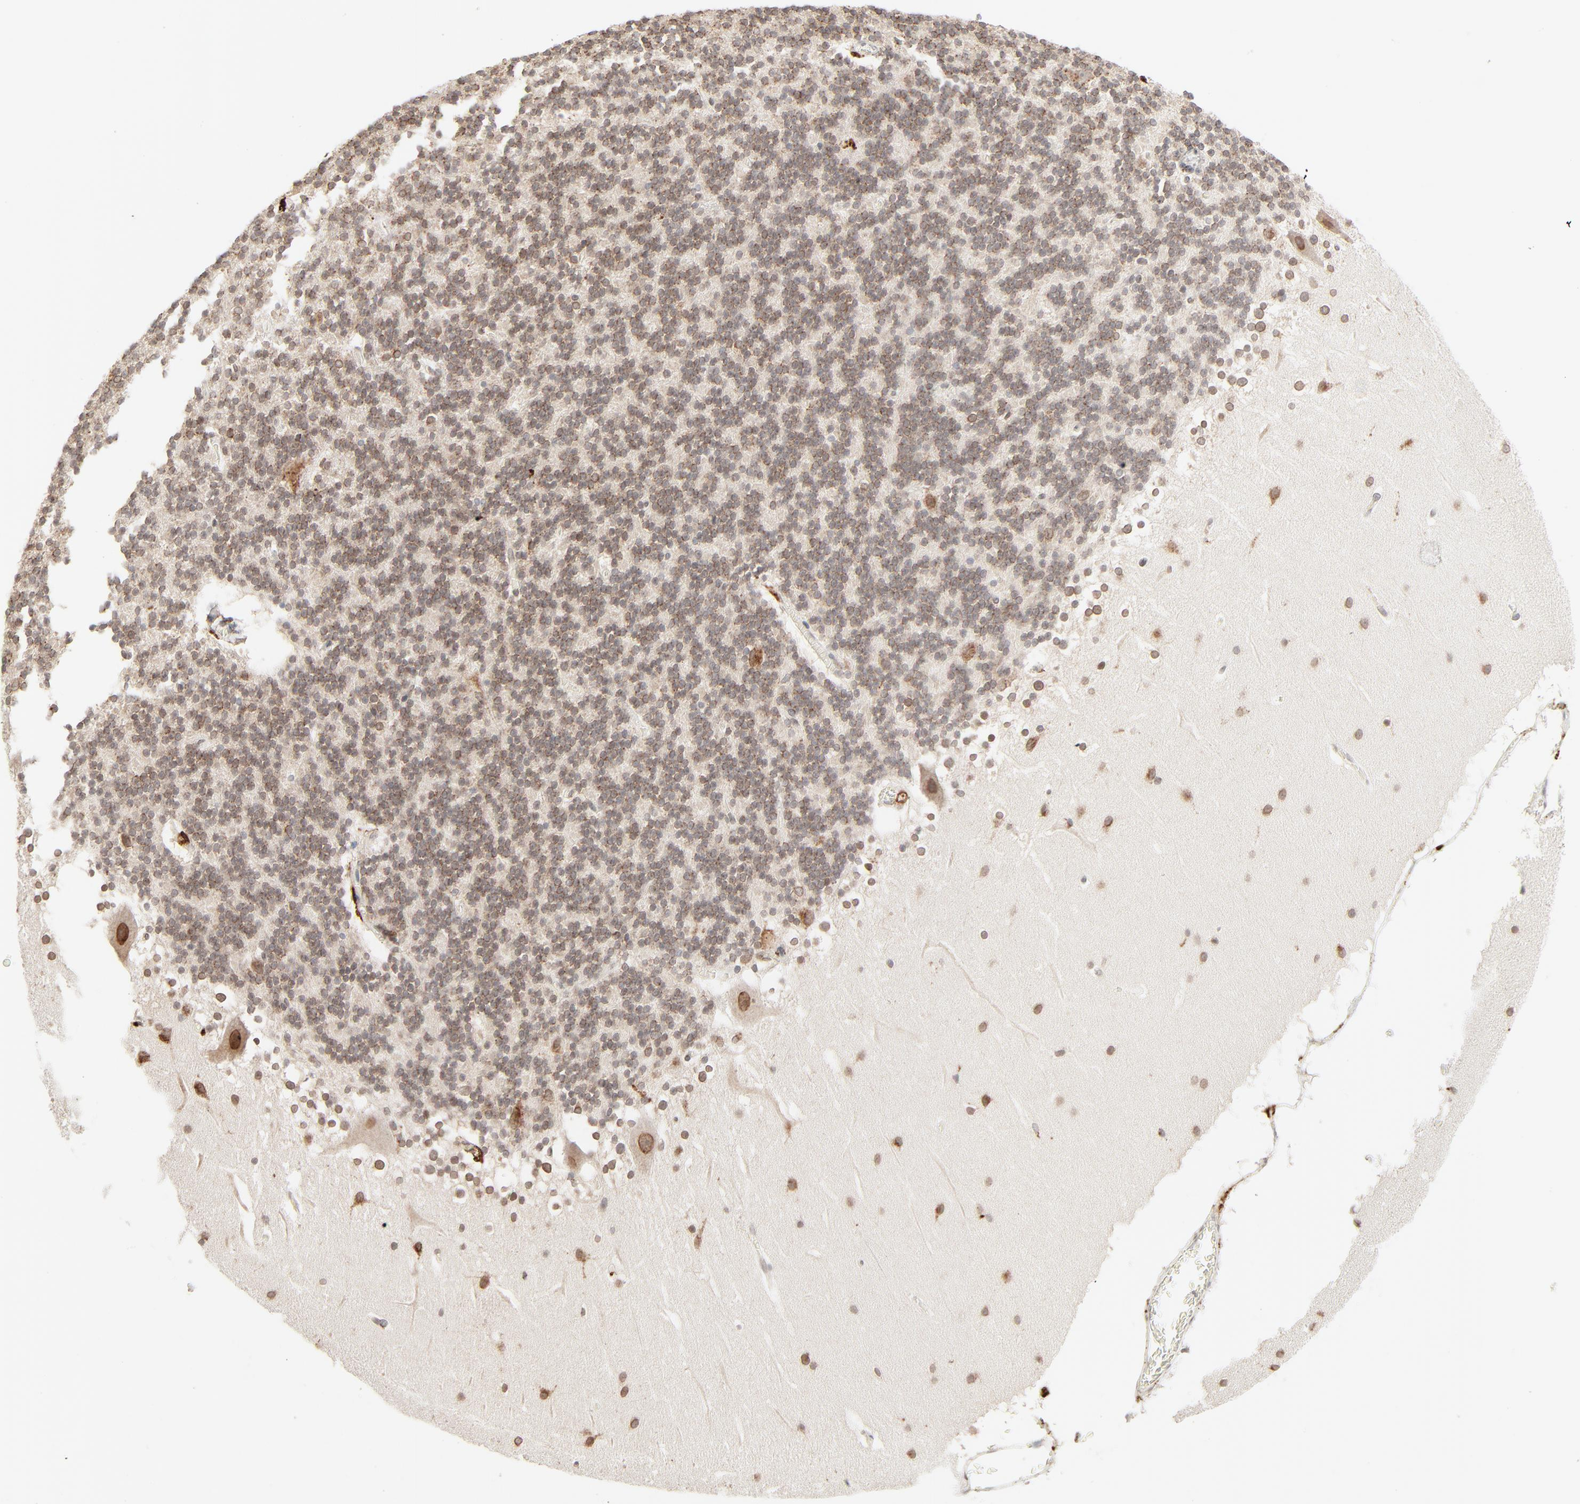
{"staining": {"intensity": "moderate", "quantity": ">75%", "location": "cytoplasmic/membranous,nuclear"}, "tissue": "cerebellum", "cell_type": "Cells in granular layer", "image_type": "normal", "snomed": [{"axis": "morphology", "description": "Normal tissue, NOS"}, {"axis": "topography", "description": "Cerebellum"}], "caption": "IHC photomicrograph of normal human cerebellum stained for a protein (brown), which reveals medium levels of moderate cytoplasmic/membranous,nuclear staining in about >75% of cells in granular layer.", "gene": "MAD1L1", "patient": {"sex": "female", "age": 19}}